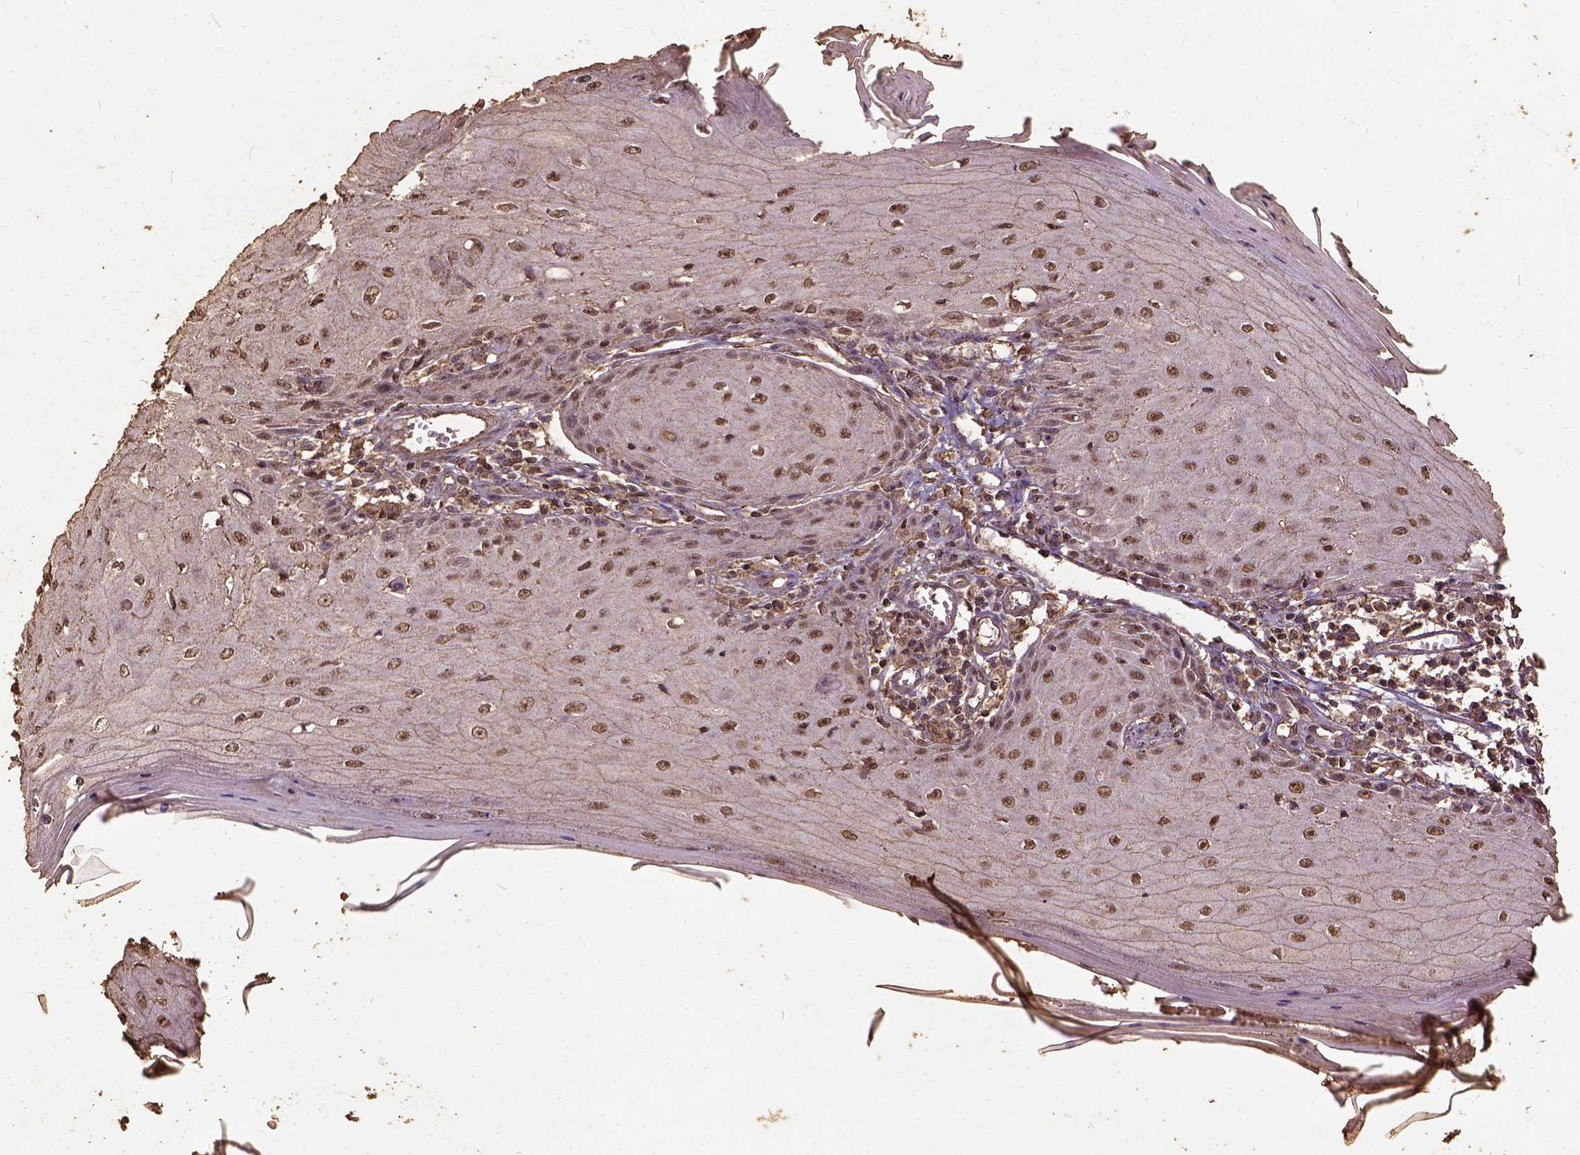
{"staining": {"intensity": "moderate", "quantity": ">75%", "location": "nuclear"}, "tissue": "skin cancer", "cell_type": "Tumor cells", "image_type": "cancer", "snomed": [{"axis": "morphology", "description": "Squamous cell carcinoma, NOS"}, {"axis": "topography", "description": "Skin"}], "caption": "Protein expression analysis of human squamous cell carcinoma (skin) reveals moderate nuclear positivity in about >75% of tumor cells.", "gene": "NACC1", "patient": {"sex": "female", "age": 73}}